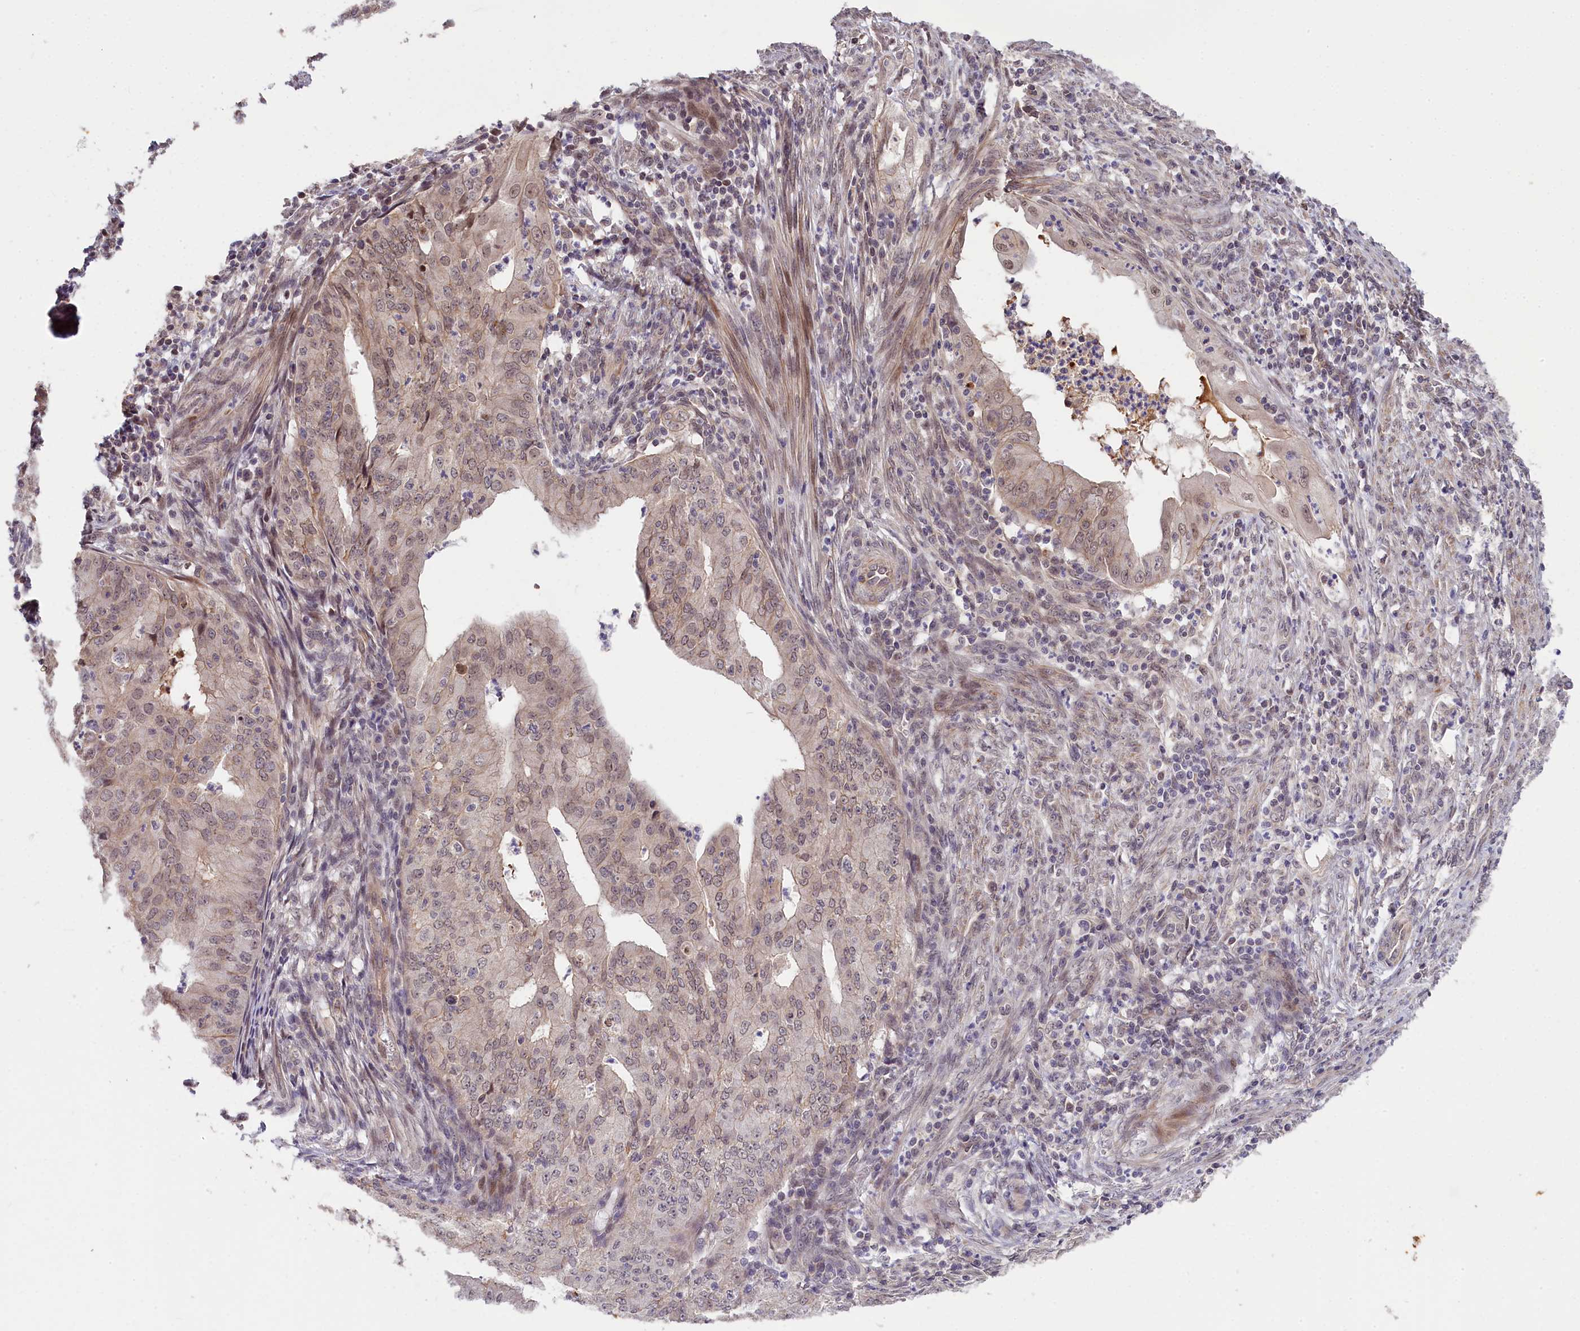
{"staining": {"intensity": "weak", "quantity": "25%-75%", "location": "nuclear"}, "tissue": "endometrial cancer", "cell_type": "Tumor cells", "image_type": "cancer", "snomed": [{"axis": "morphology", "description": "Adenocarcinoma, NOS"}, {"axis": "topography", "description": "Endometrium"}], "caption": "Approximately 25%-75% of tumor cells in endometrial cancer show weak nuclear protein expression as visualized by brown immunohistochemical staining.", "gene": "ZNF480", "patient": {"sex": "female", "age": 50}}